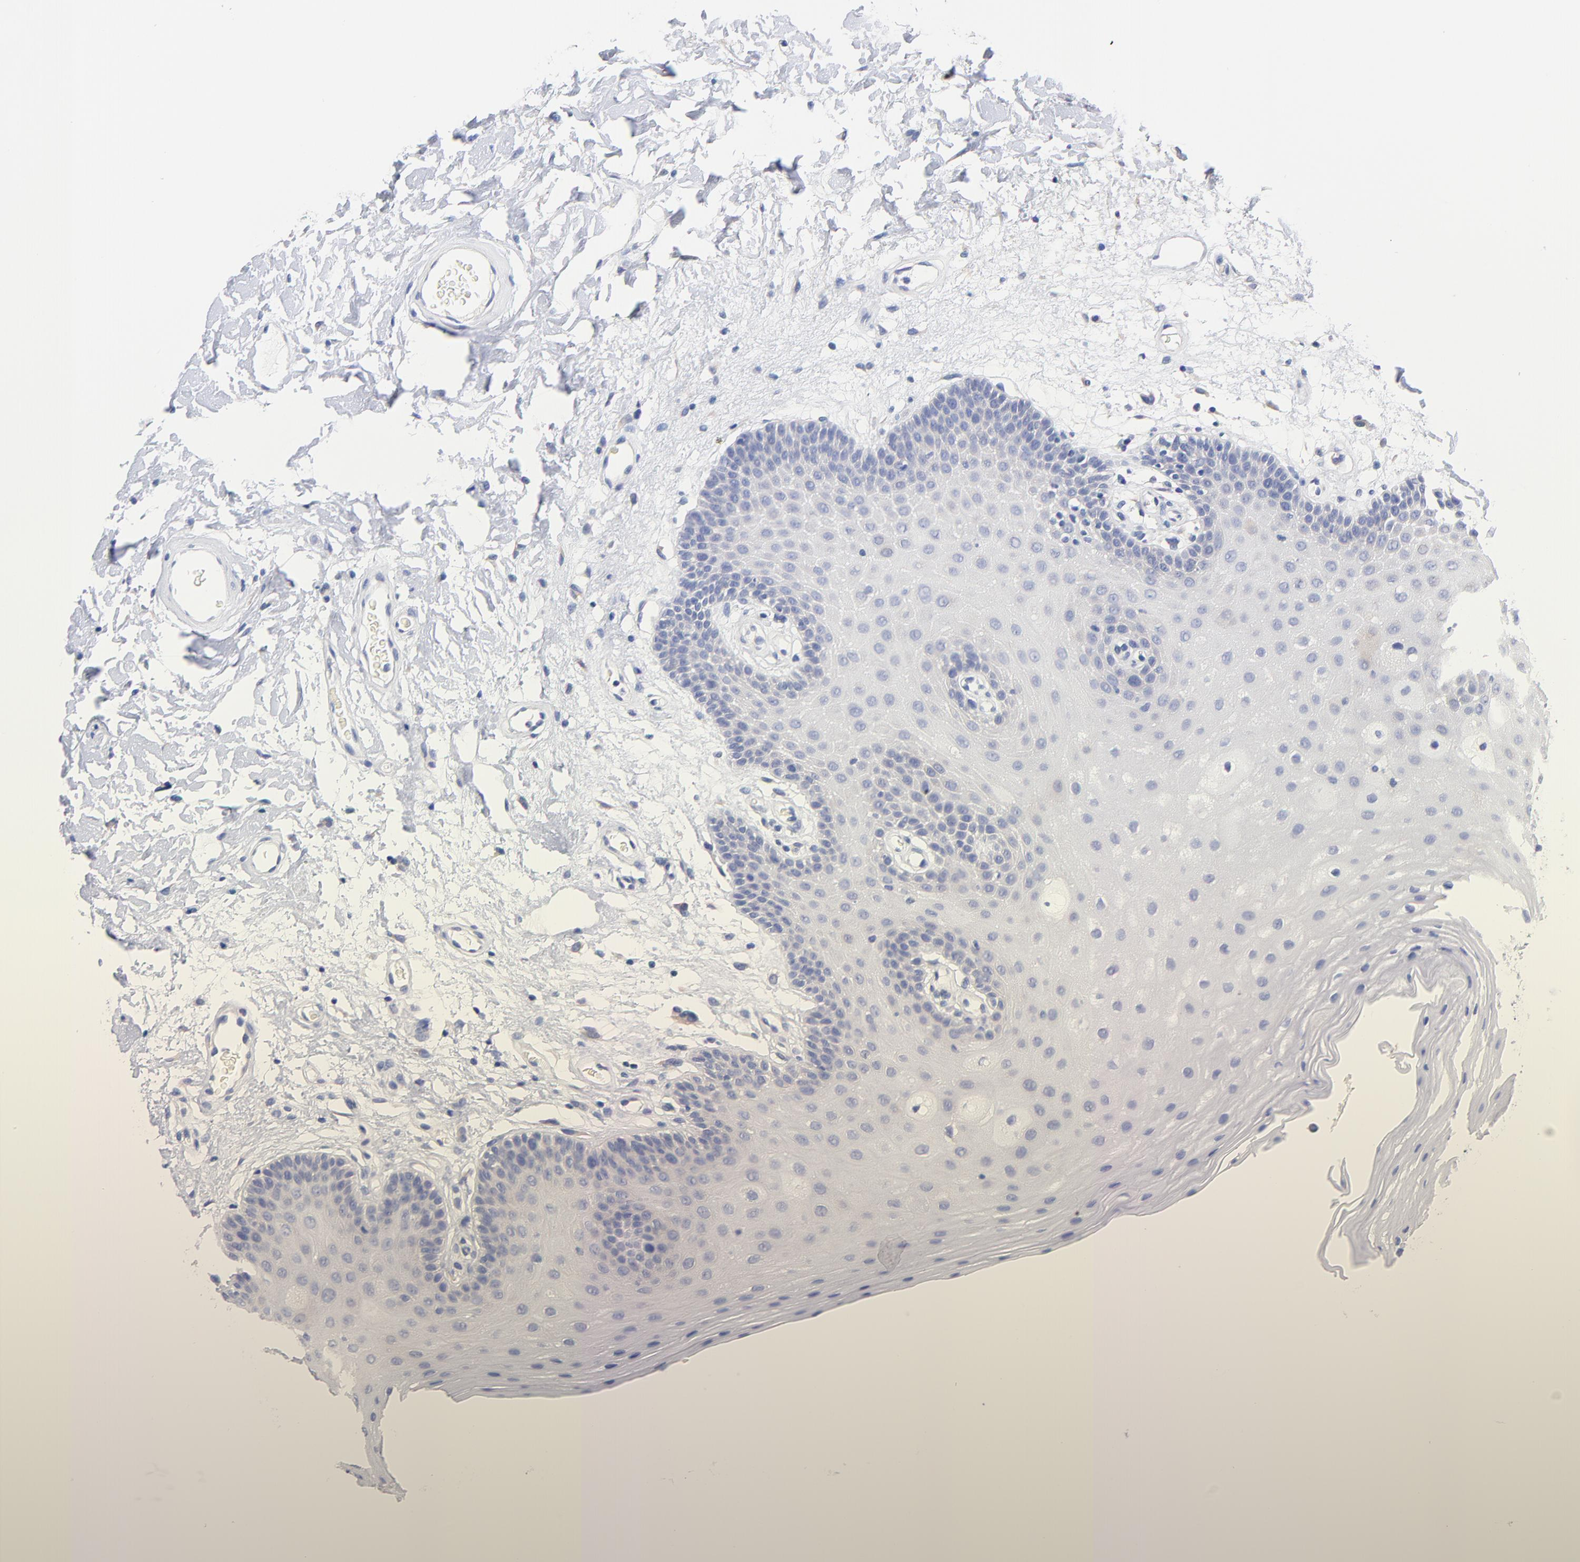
{"staining": {"intensity": "negative", "quantity": "none", "location": "none"}, "tissue": "oral mucosa", "cell_type": "Squamous epithelial cells", "image_type": "normal", "snomed": [{"axis": "morphology", "description": "Normal tissue, NOS"}, {"axis": "morphology", "description": "Squamous cell carcinoma, NOS"}, {"axis": "topography", "description": "Skeletal muscle"}, {"axis": "topography", "description": "Oral tissue"}, {"axis": "topography", "description": "Head-Neck"}], "caption": "Squamous epithelial cells show no significant expression in unremarkable oral mucosa. (Brightfield microscopy of DAB immunohistochemistry at high magnification).", "gene": "TNFRSF13C", "patient": {"sex": "male", "age": 71}}